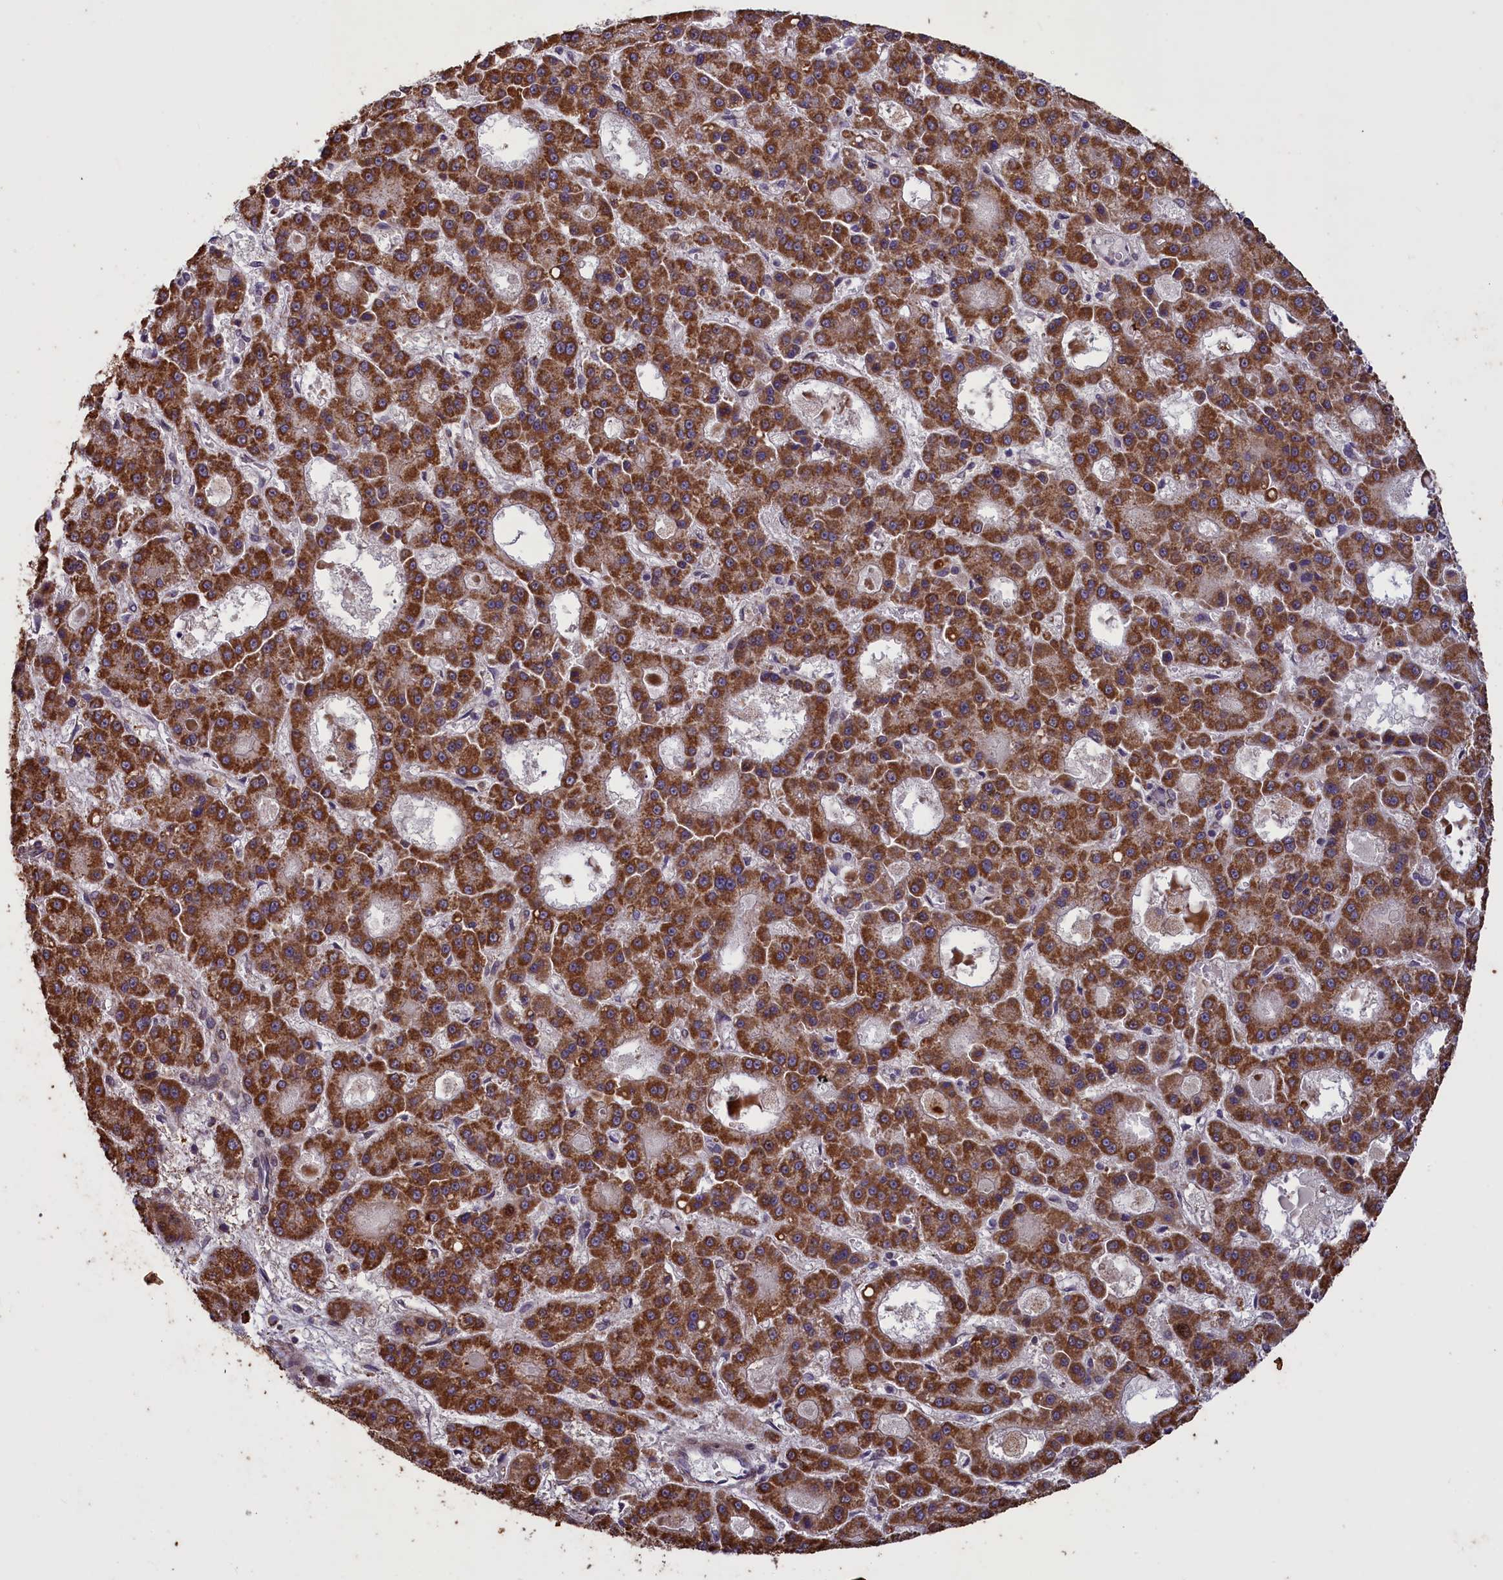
{"staining": {"intensity": "strong", "quantity": ">75%", "location": "cytoplasmic/membranous"}, "tissue": "liver cancer", "cell_type": "Tumor cells", "image_type": "cancer", "snomed": [{"axis": "morphology", "description": "Carcinoma, Hepatocellular, NOS"}, {"axis": "topography", "description": "Liver"}], "caption": "Immunohistochemistry (IHC) photomicrograph of liver cancer (hepatocellular carcinoma) stained for a protein (brown), which shows high levels of strong cytoplasmic/membranous staining in approximately >75% of tumor cells.", "gene": "ACAD8", "patient": {"sex": "male", "age": 70}}